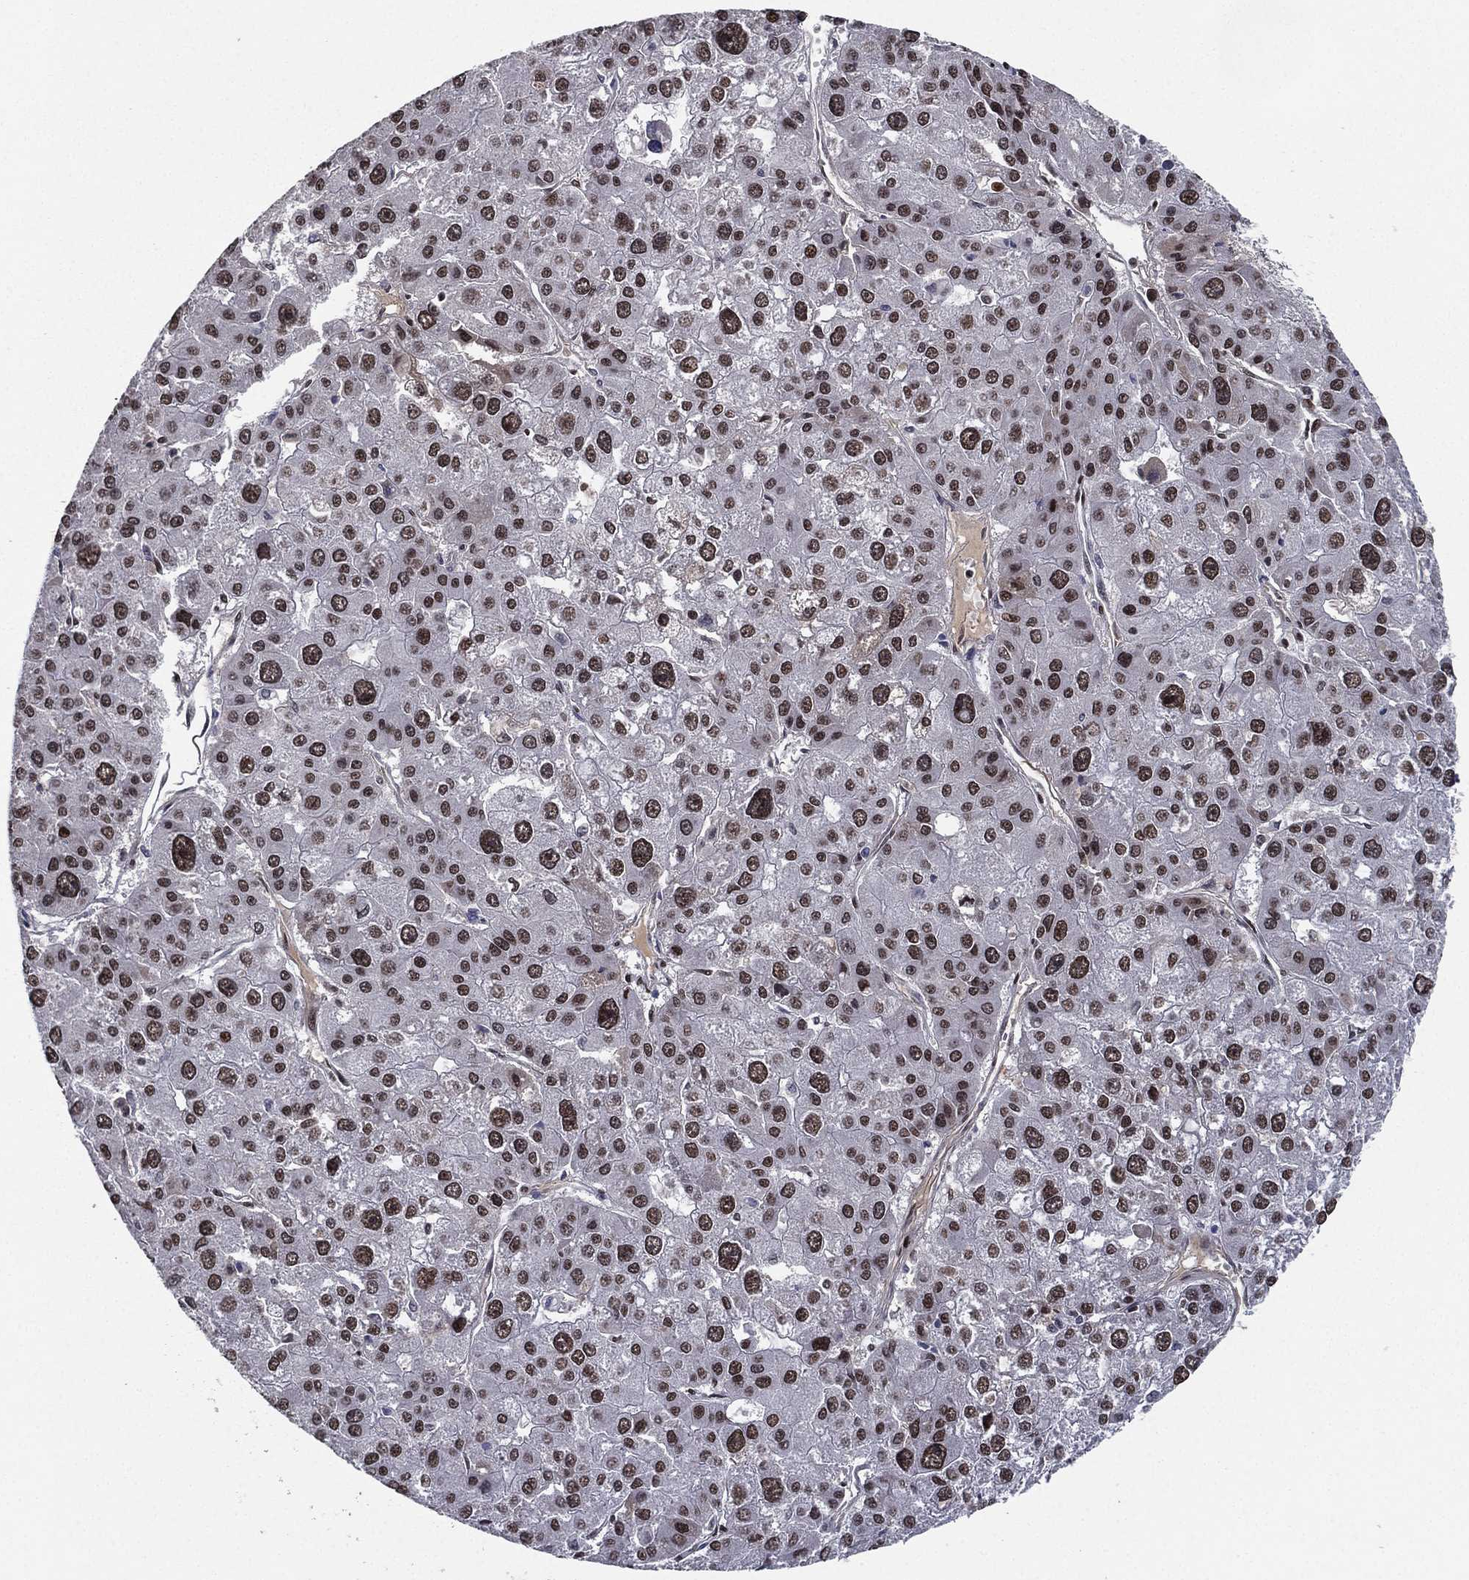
{"staining": {"intensity": "strong", "quantity": ">75%", "location": "nuclear"}, "tissue": "liver cancer", "cell_type": "Tumor cells", "image_type": "cancer", "snomed": [{"axis": "morphology", "description": "Carcinoma, Hepatocellular, NOS"}, {"axis": "topography", "description": "Liver"}], "caption": "Immunohistochemistry micrograph of liver cancer (hepatocellular carcinoma) stained for a protein (brown), which demonstrates high levels of strong nuclear positivity in approximately >75% of tumor cells.", "gene": "RTF1", "patient": {"sex": "male", "age": 73}}